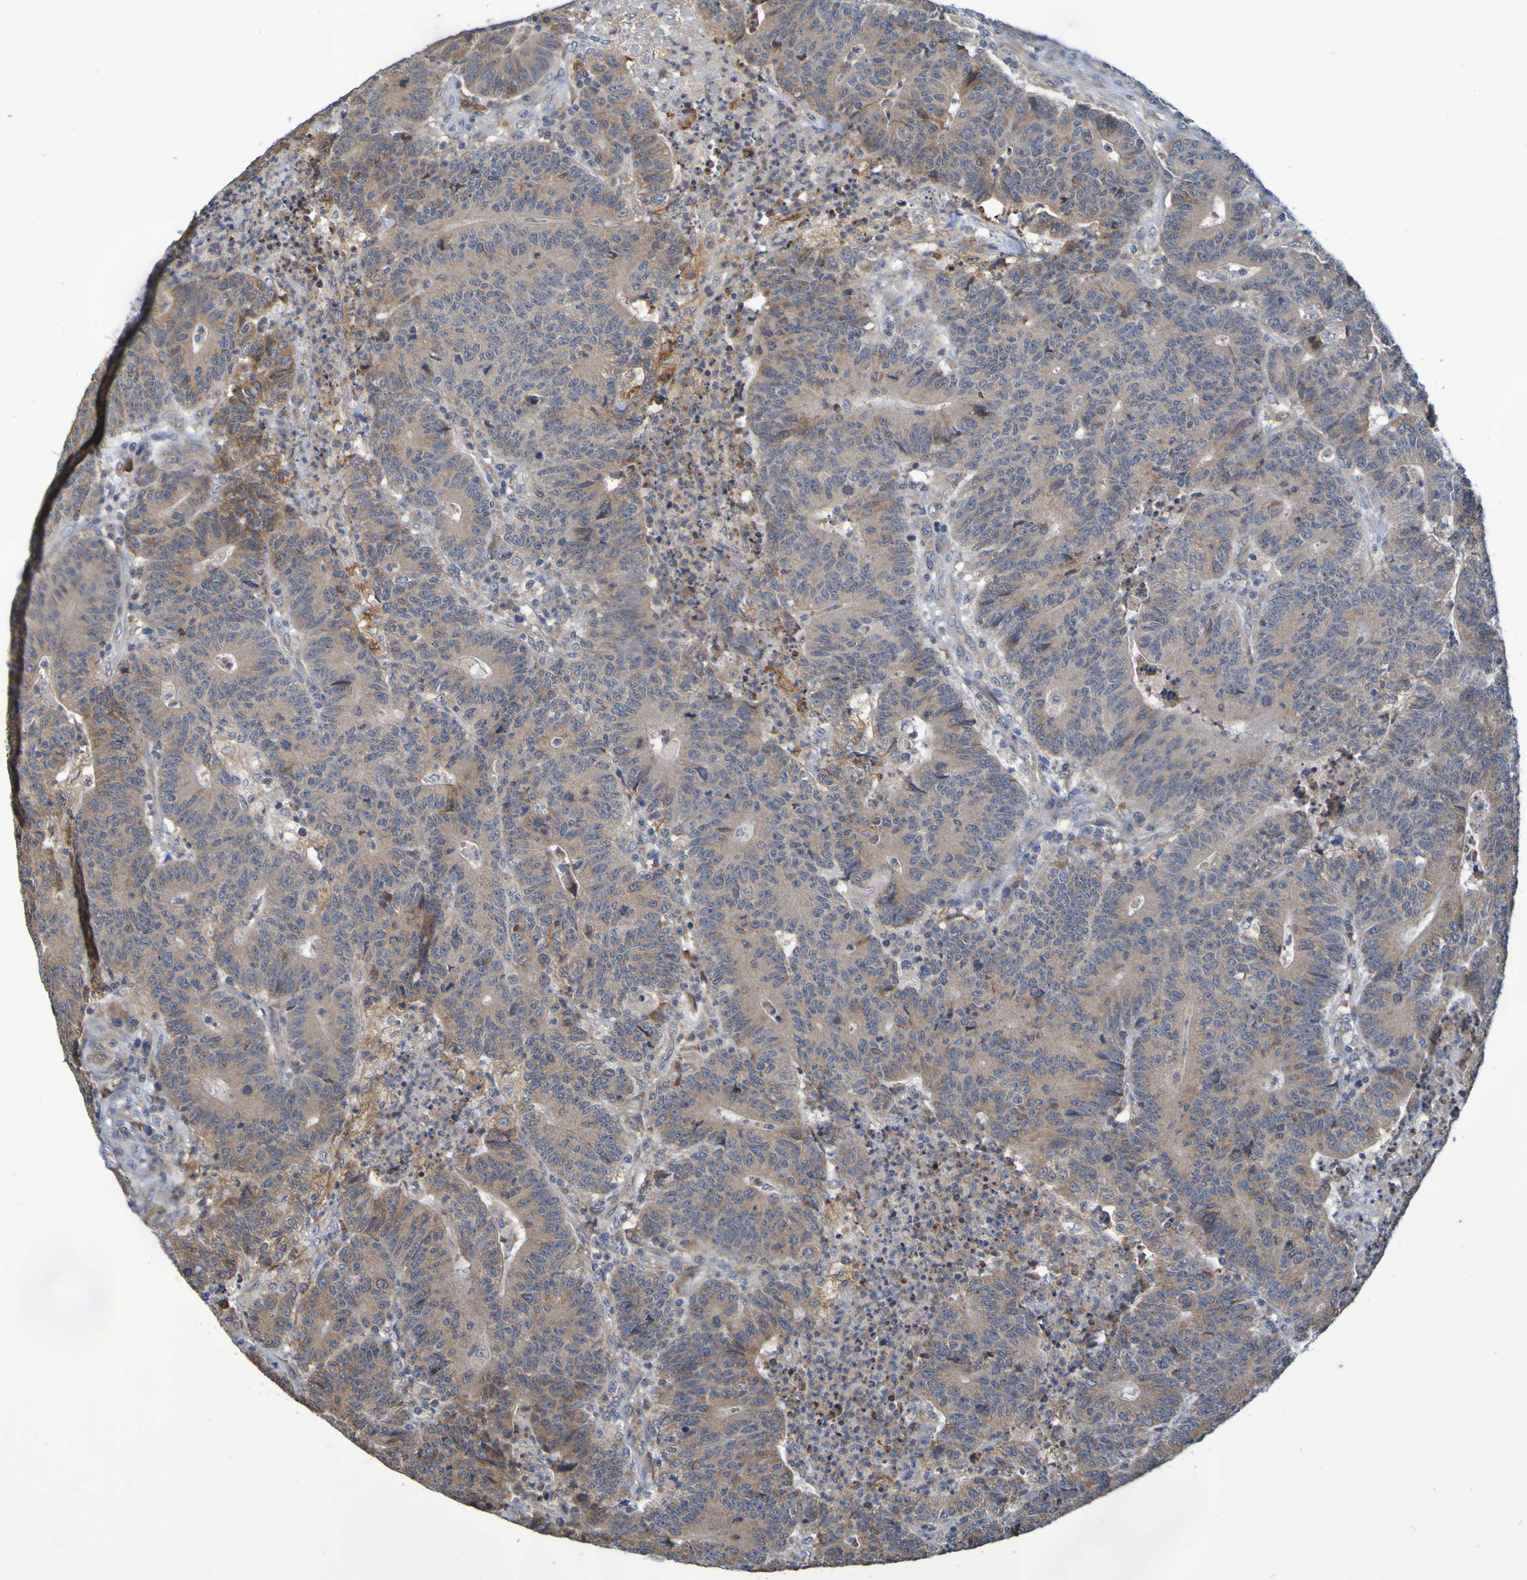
{"staining": {"intensity": "weak", "quantity": ">75%", "location": "cytoplasmic/membranous"}, "tissue": "colorectal cancer", "cell_type": "Tumor cells", "image_type": "cancer", "snomed": [{"axis": "morphology", "description": "Normal tissue, NOS"}, {"axis": "morphology", "description": "Adenocarcinoma, NOS"}, {"axis": "topography", "description": "Colon"}], "caption": "Colorectal adenocarcinoma stained for a protein (brown) shows weak cytoplasmic/membranous positive expression in approximately >75% of tumor cells.", "gene": "CLDN18", "patient": {"sex": "female", "age": 75}}